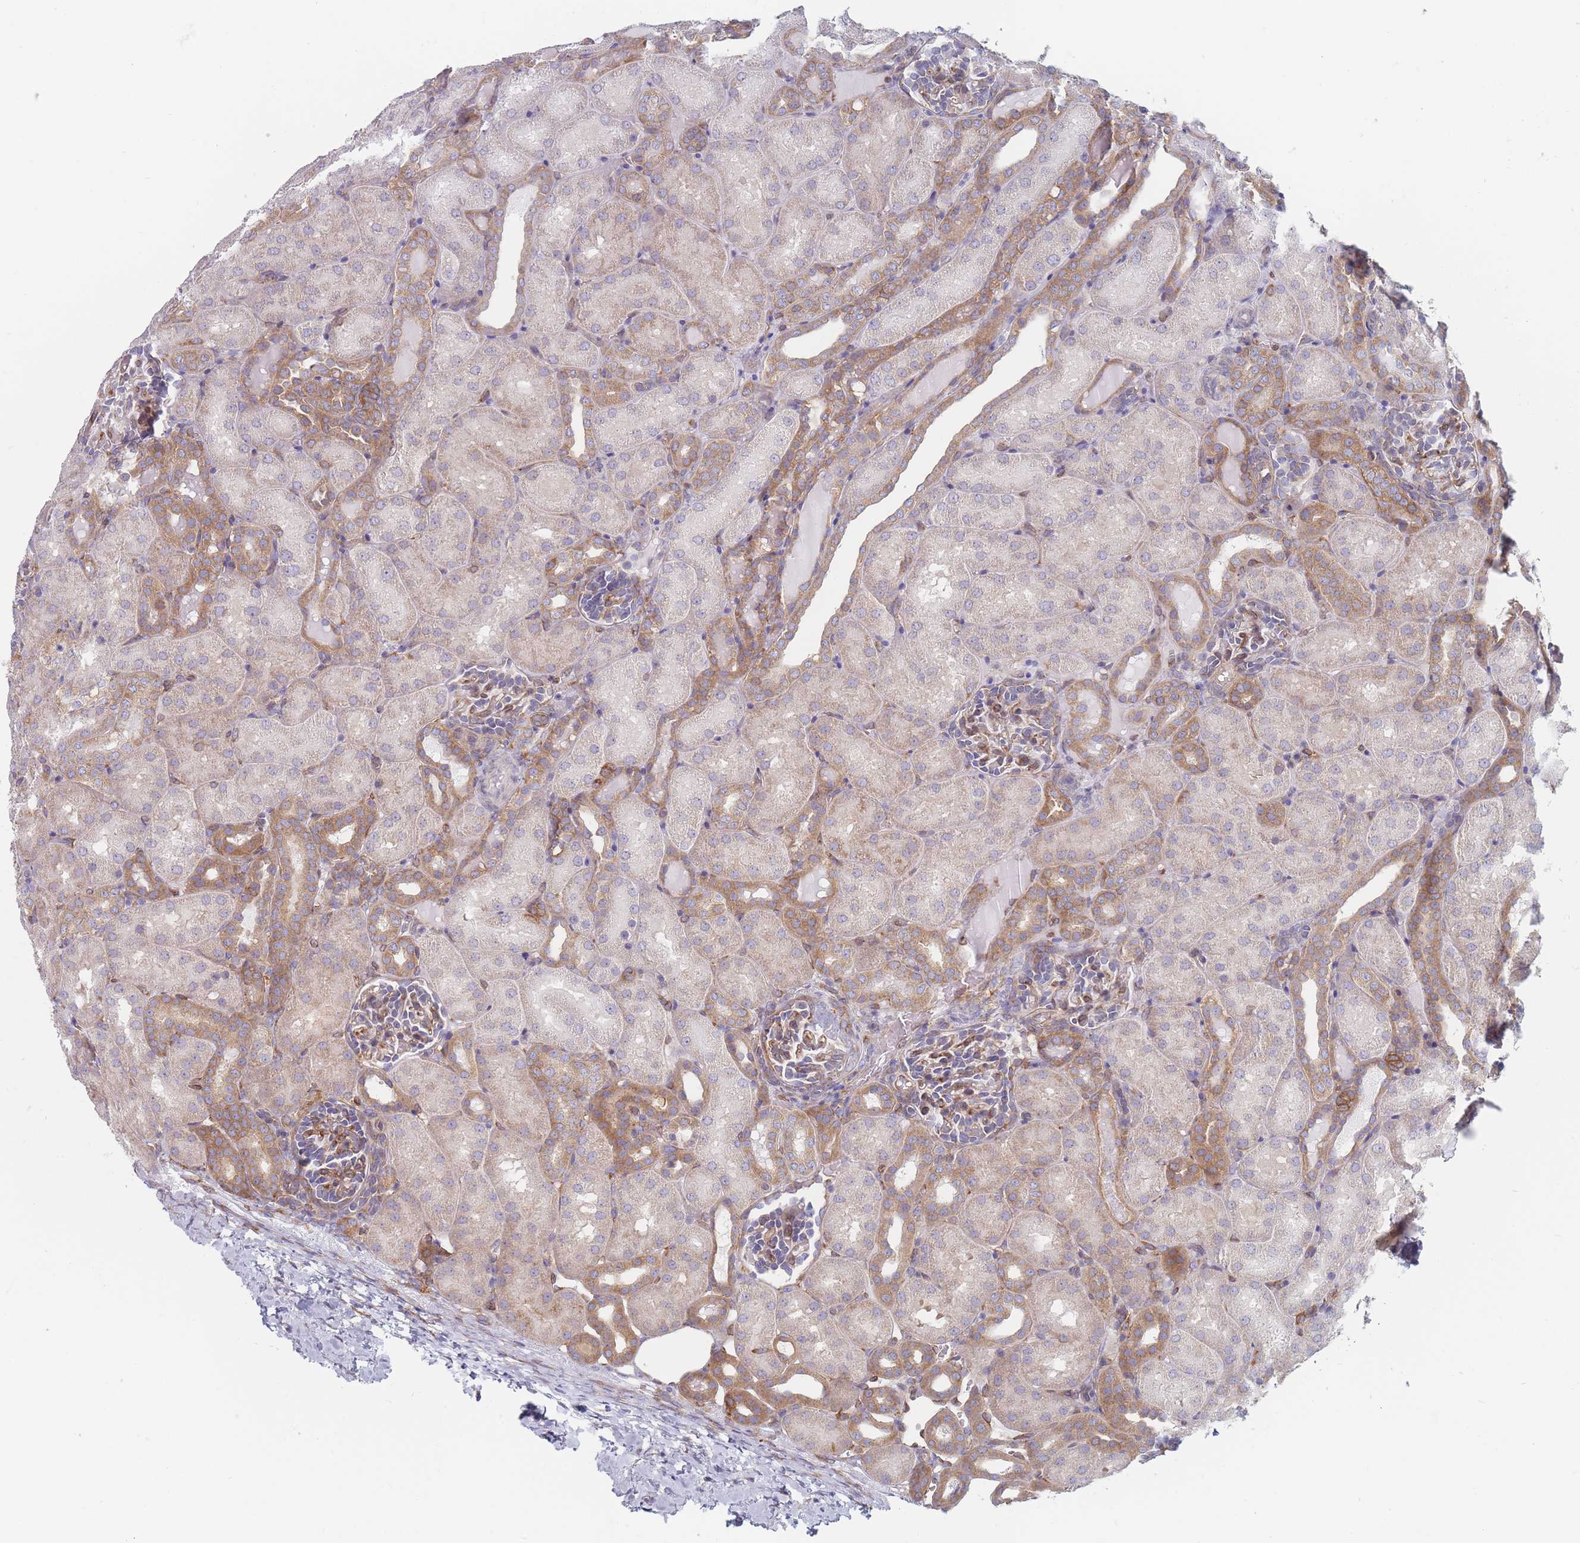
{"staining": {"intensity": "moderate", "quantity": "25%-75%", "location": "cytoplasmic/membranous"}, "tissue": "kidney", "cell_type": "Cells in glomeruli", "image_type": "normal", "snomed": [{"axis": "morphology", "description": "Normal tissue, NOS"}, {"axis": "topography", "description": "Kidney"}], "caption": "Kidney stained with a brown dye demonstrates moderate cytoplasmic/membranous positive staining in about 25%-75% of cells in glomeruli.", "gene": "MAP1S", "patient": {"sex": "male", "age": 1}}